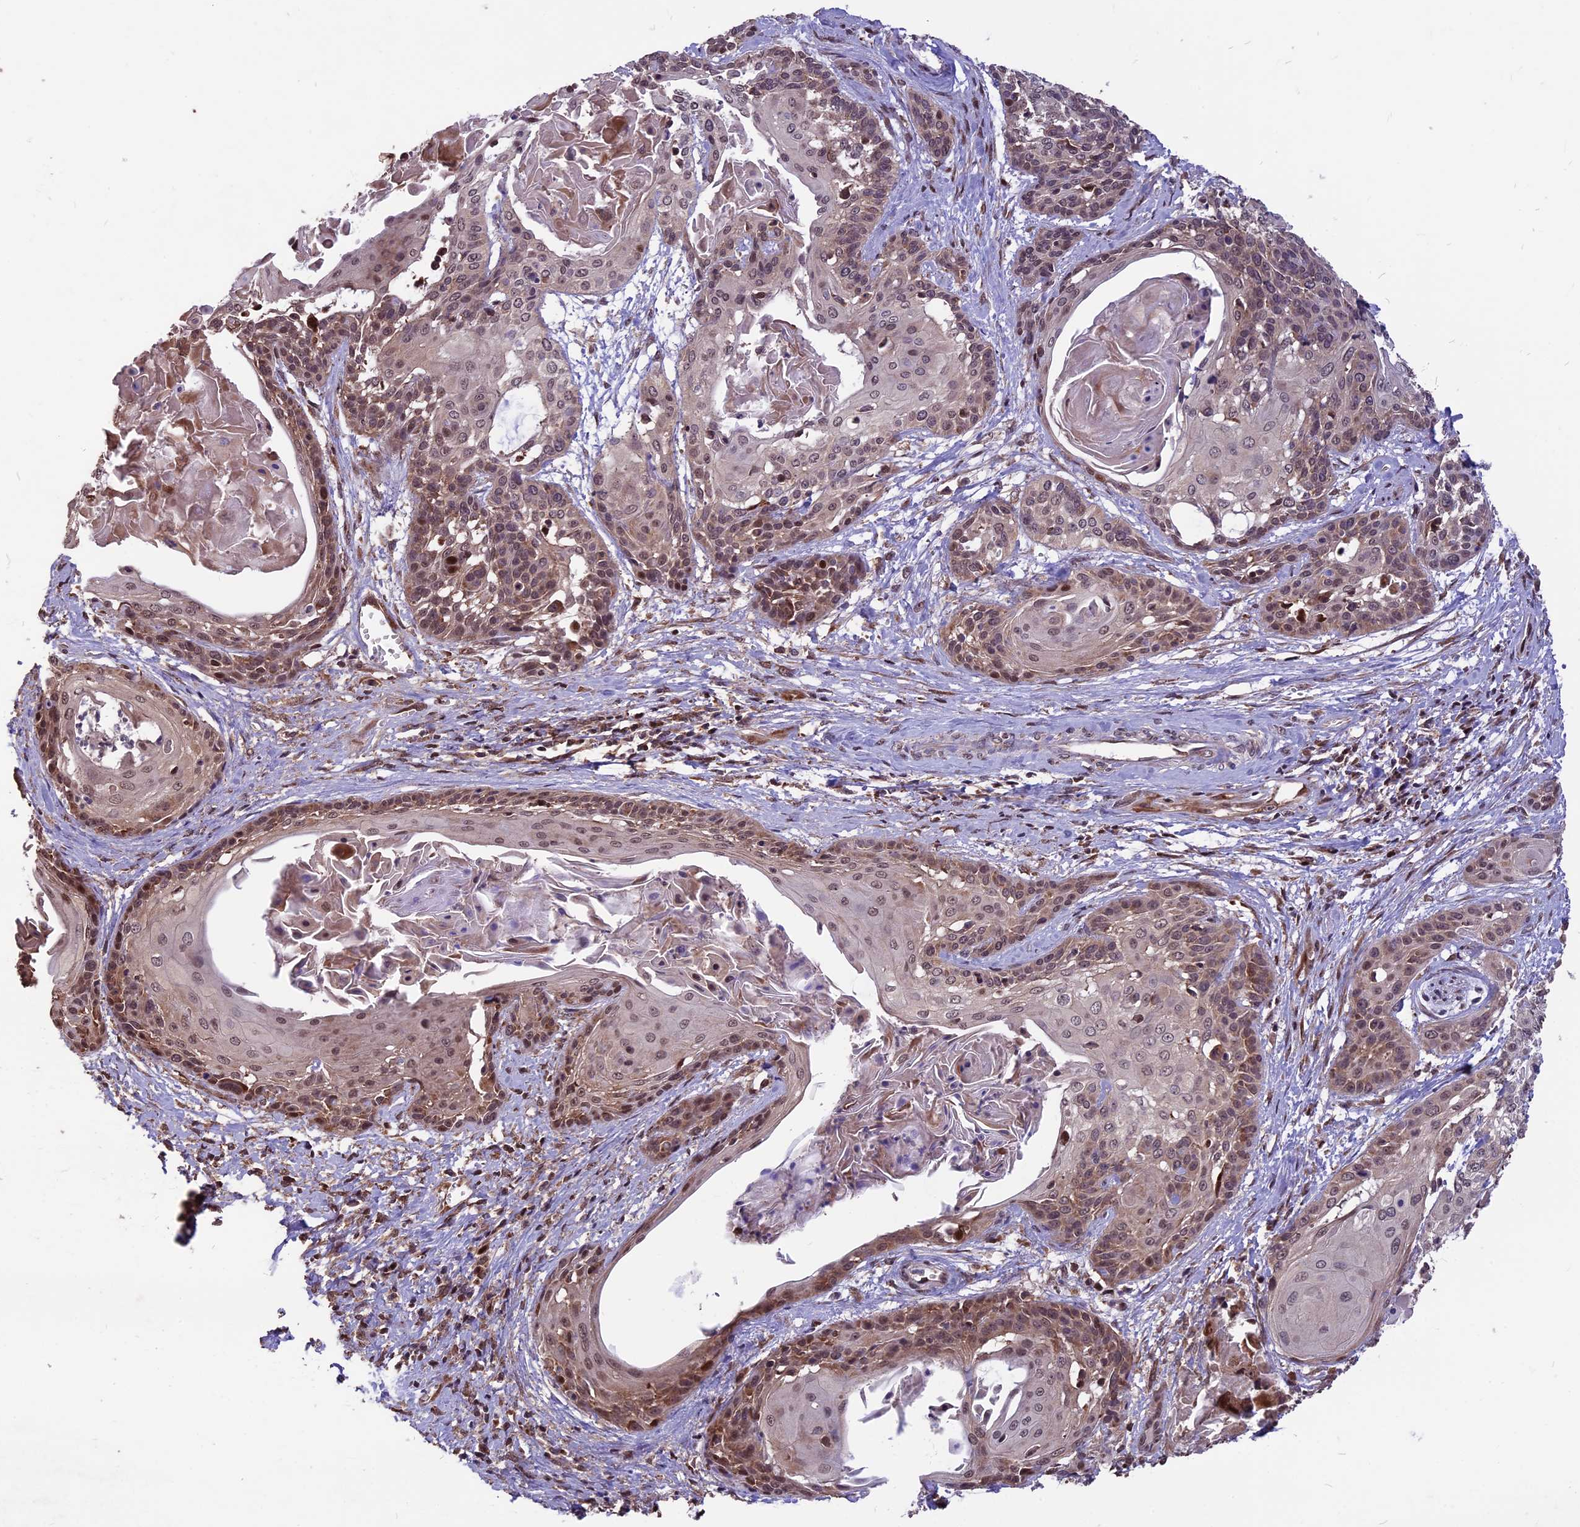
{"staining": {"intensity": "weak", "quantity": ">75%", "location": "cytoplasmic/membranous,nuclear"}, "tissue": "cervical cancer", "cell_type": "Tumor cells", "image_type": "cancer", "snomed": [{"axis": "morphology", "description": "Squamous cell carcinoma, NOS"}, {"axis": "topography", "description": "Cervix"}], "caption": "This micrograph reveals immunohistochemistry staining of cervical cancer (squamous cell carcinoma), with low weak cytoplasmic/membranous and nuclear expression in approximately >75% of tumor cells.", "gene": "ZNF598", "patient": {"sex": "female", "age": 57}}